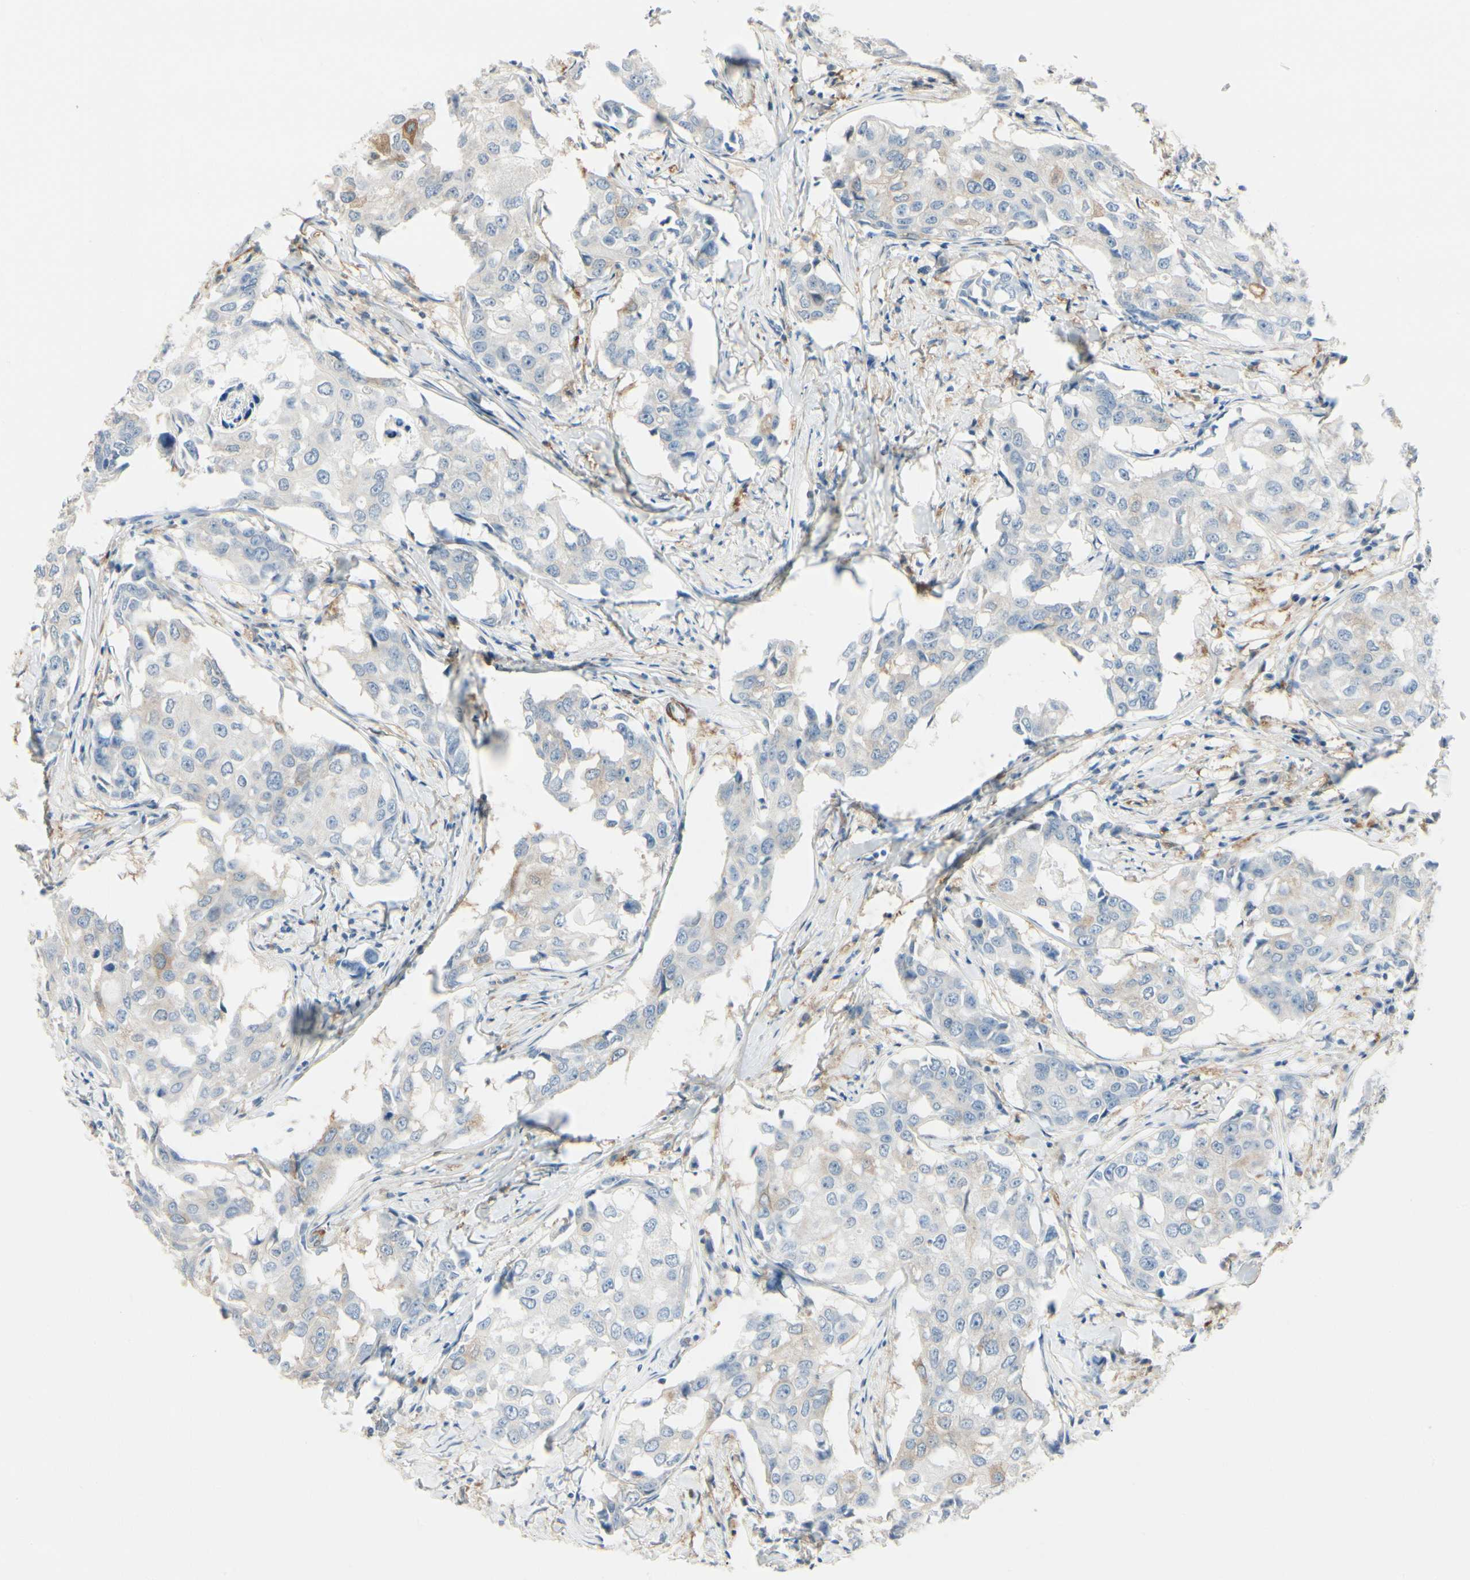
{"staining": {"intensity": "weak", "quantity": "<25%", "location": "cytoplasmic/membranous"}, "tissue": "breast cancer", "cell_type": "Tumor cells", "image_type": "cancer", "snomed": [{"axis": "morphology", "description": "Duct carcinoma"}, {"axis": "topography", "description": "Breast"}], "caption": "Tumor cells are negative for protein expression in human breast cancer.", "gene": "AMPH", "patient": {"sex": "female", "age": 27}}